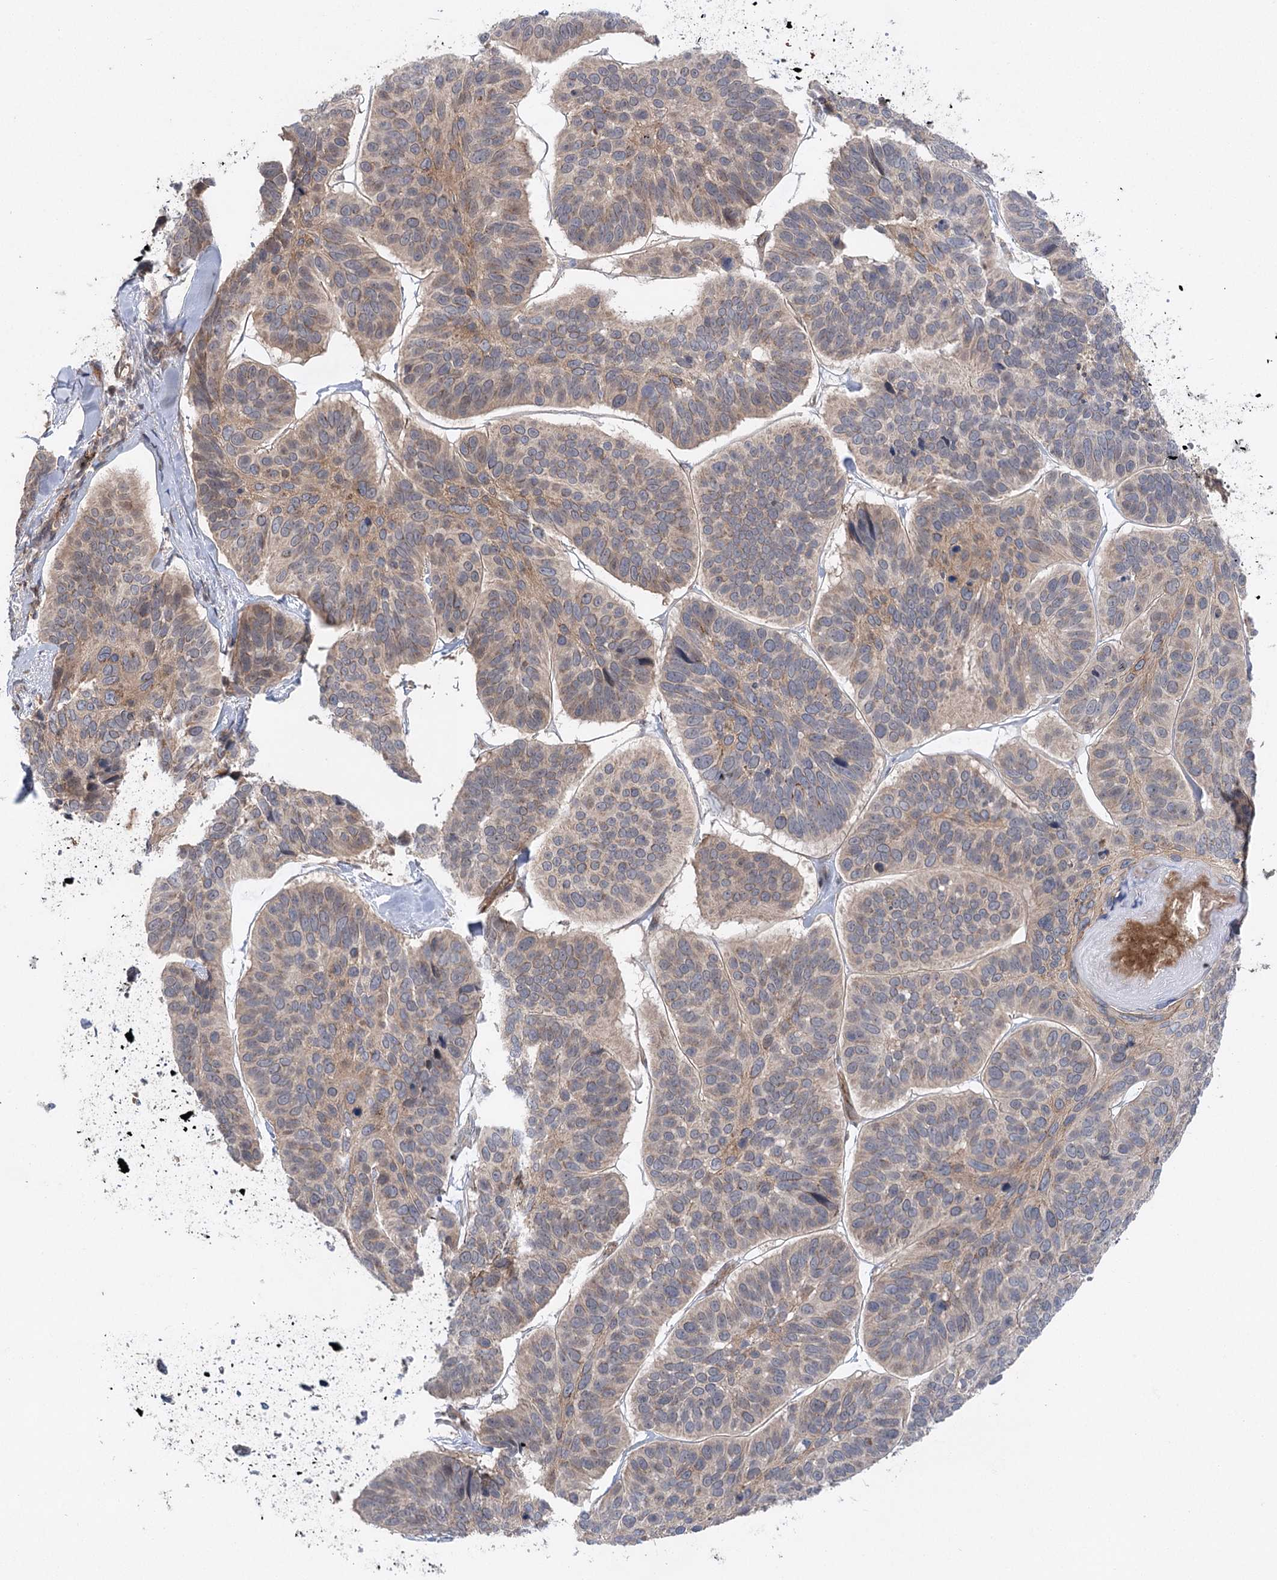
{"staining": {"intensity": "weak", "quantity": ">75%", "location": "cytoplasmic/membranous"}, "tissue": "skin cancer", "cell_type": "Tumor cells", "image_type": "cancer", "snomed": [{"axis": "morphology", "description": "Basal cell carcinoma"}, {"axis": "topography", "description": "Skin"}], "caption": "Brown immunohistochemical staining in basal cell carcinoma (skin) exhibits weak cytoplasmic/membranous positivity in approximately >75% of tumor cells. (Stains: DAB in brown, nuclei in blue, Microscopy: brightfield microscopy at high magnification).", "gene": "METTL24", "patient": {"sex": "male", "age": 62}}